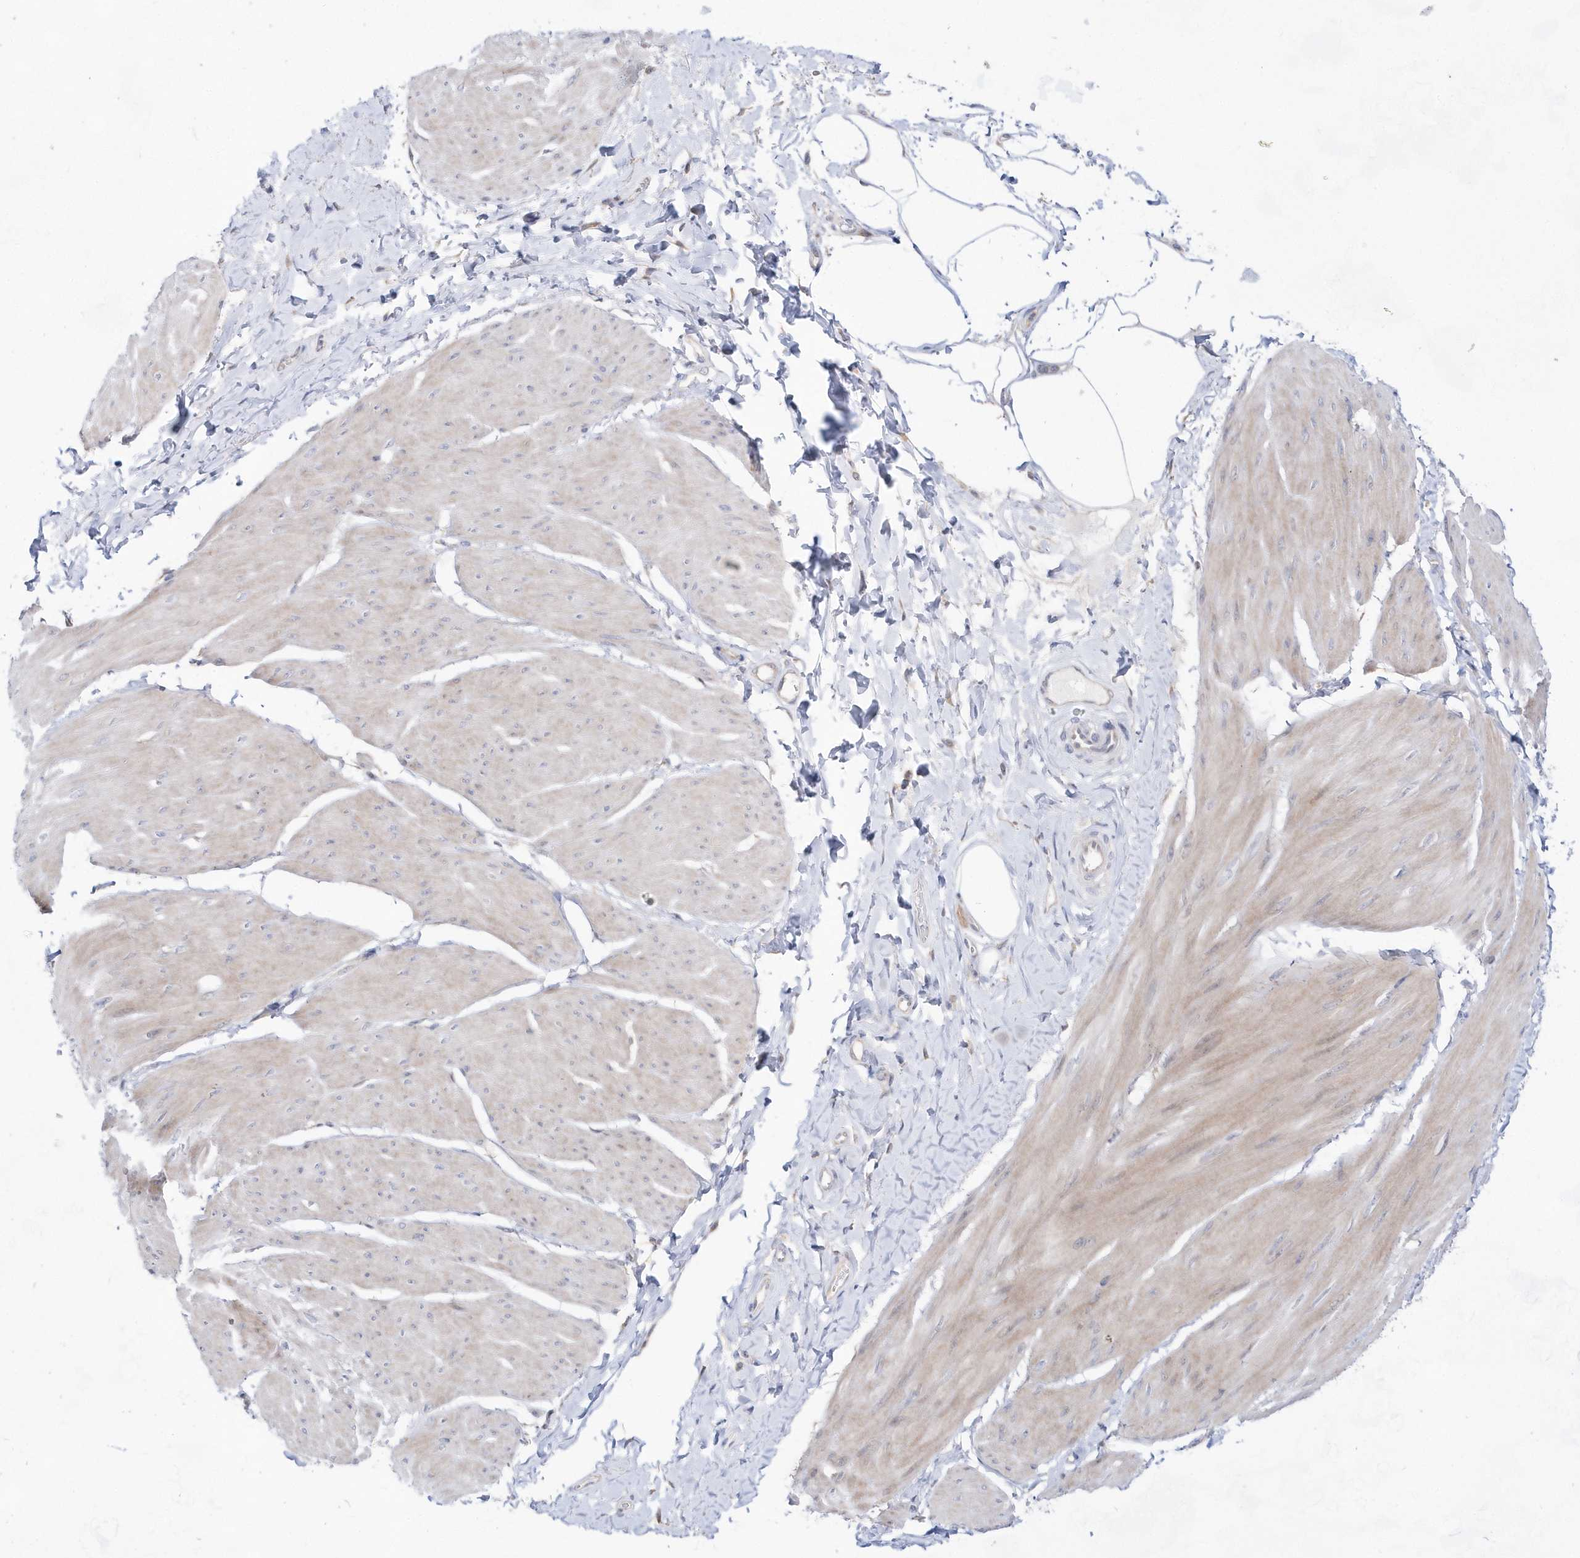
{"staining": {"intensity": "weak", "quantity": "<25%", "location": "cytoplasmic/membranous"}, "tissue": "smooth muscle", "cell_type": "Smooth muscle cells", "image_type": "normal", "snomed": [{"axis": "morphology", "description": "Urothelial carcinoma, High grade"}, {"axis": "topography", "description": "Urinary bladder"}], "caption": "Immunohistochemical staining of unremarkable smooth muscle shows no significant staining in smooth muscle cells. (Brightfield microscopy of DAB IHC at high magnification).", "gene": "BDH2", "patient": {"sex": "male", "age": 46}}